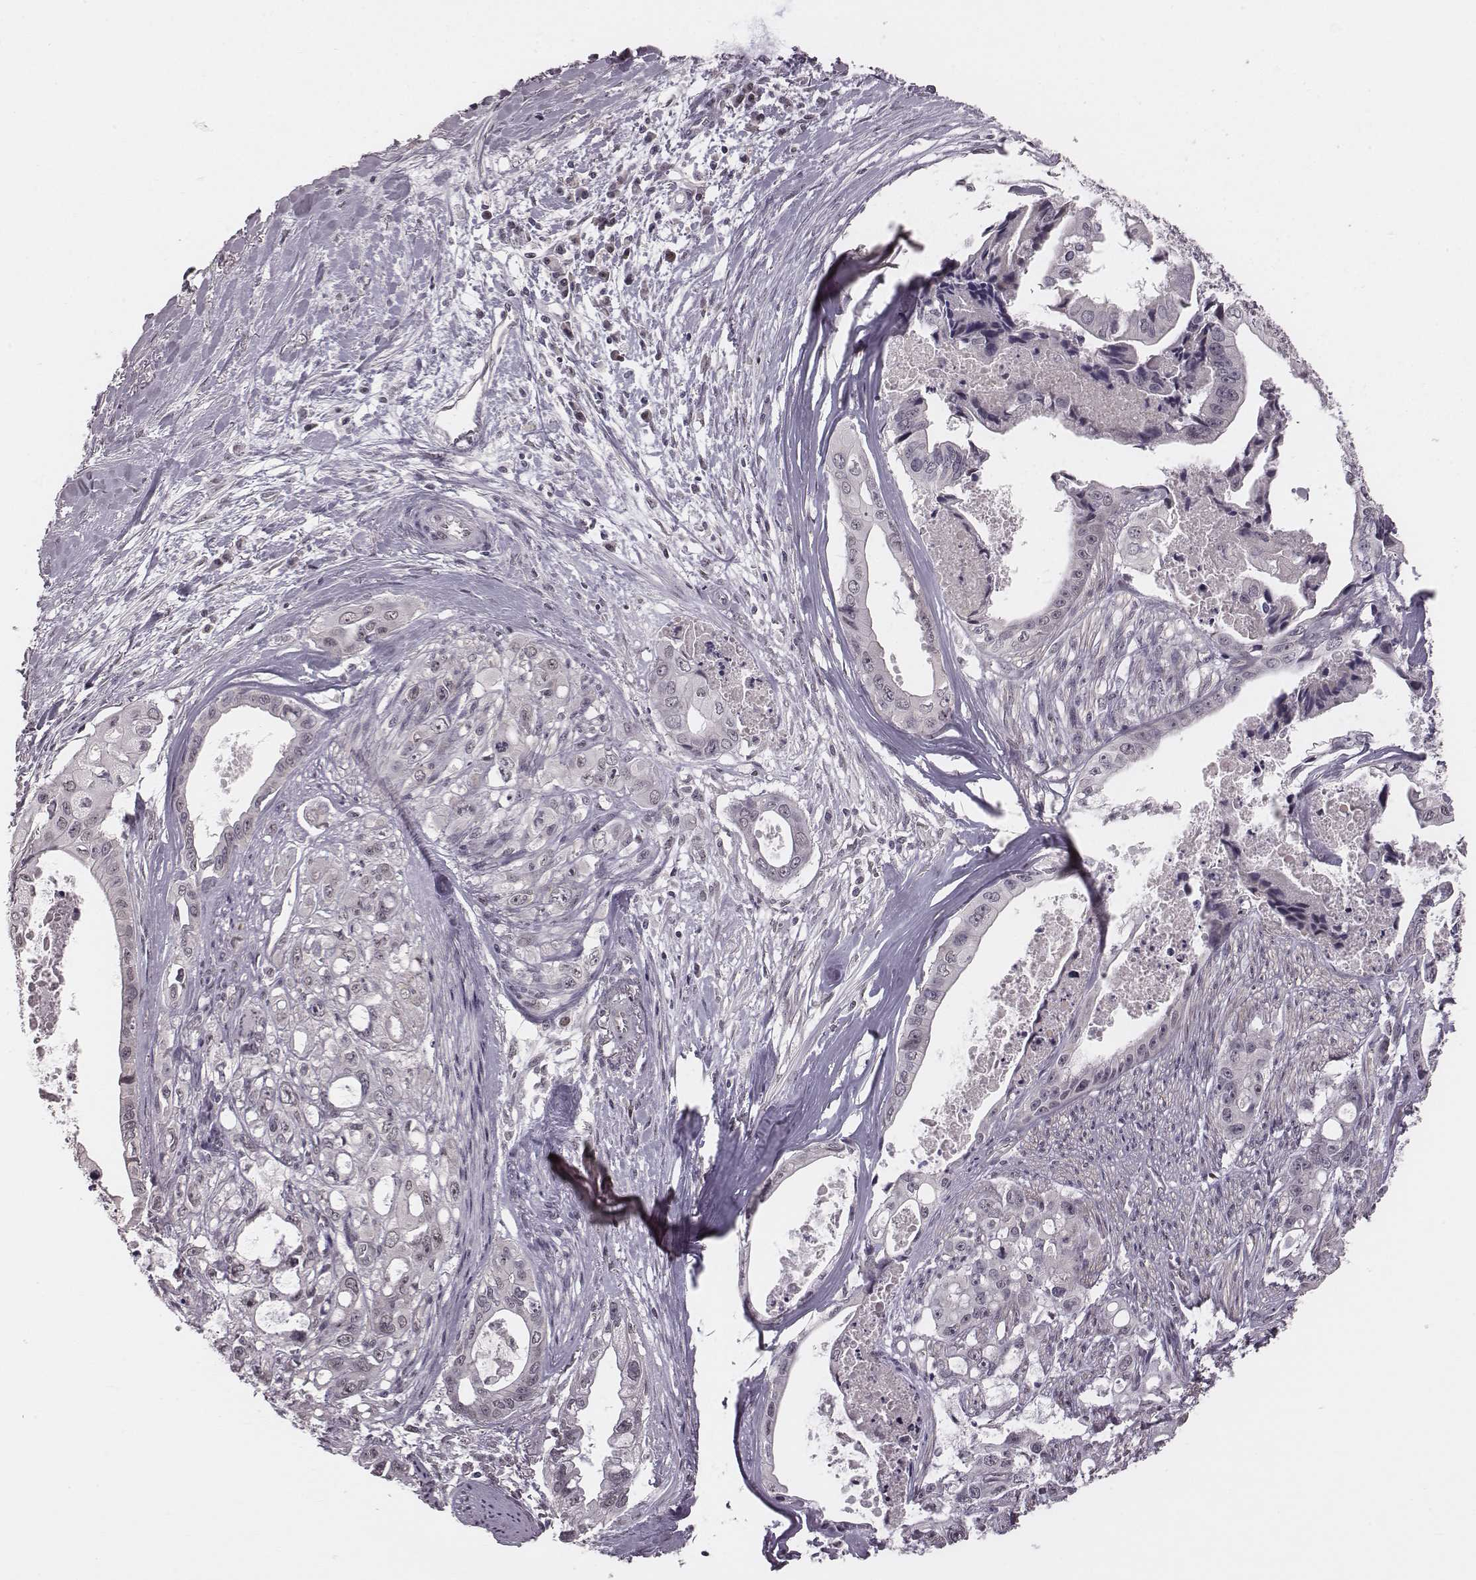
{"staining": {"intensity": "negative", "quantity": "none", "location": "none"}, "tissue": "pancreatic cancer", "cell_type": "Tumor cells", "image_type": "cancer", "snomed": [{"axis": "morphology", "description": "Adenocarcinoma, NOS"}, {"axis": "topography", "description": "Pancreas"}], "caption": "Immunohistochemistry image of neoplastic tissue: human pancreatic adenocarcinoma stained with DAB demonstrates no significant protein expression in tumor cells.", "gene": "RPGRIP1", "patient": {"sex": "male", "age": 60}}